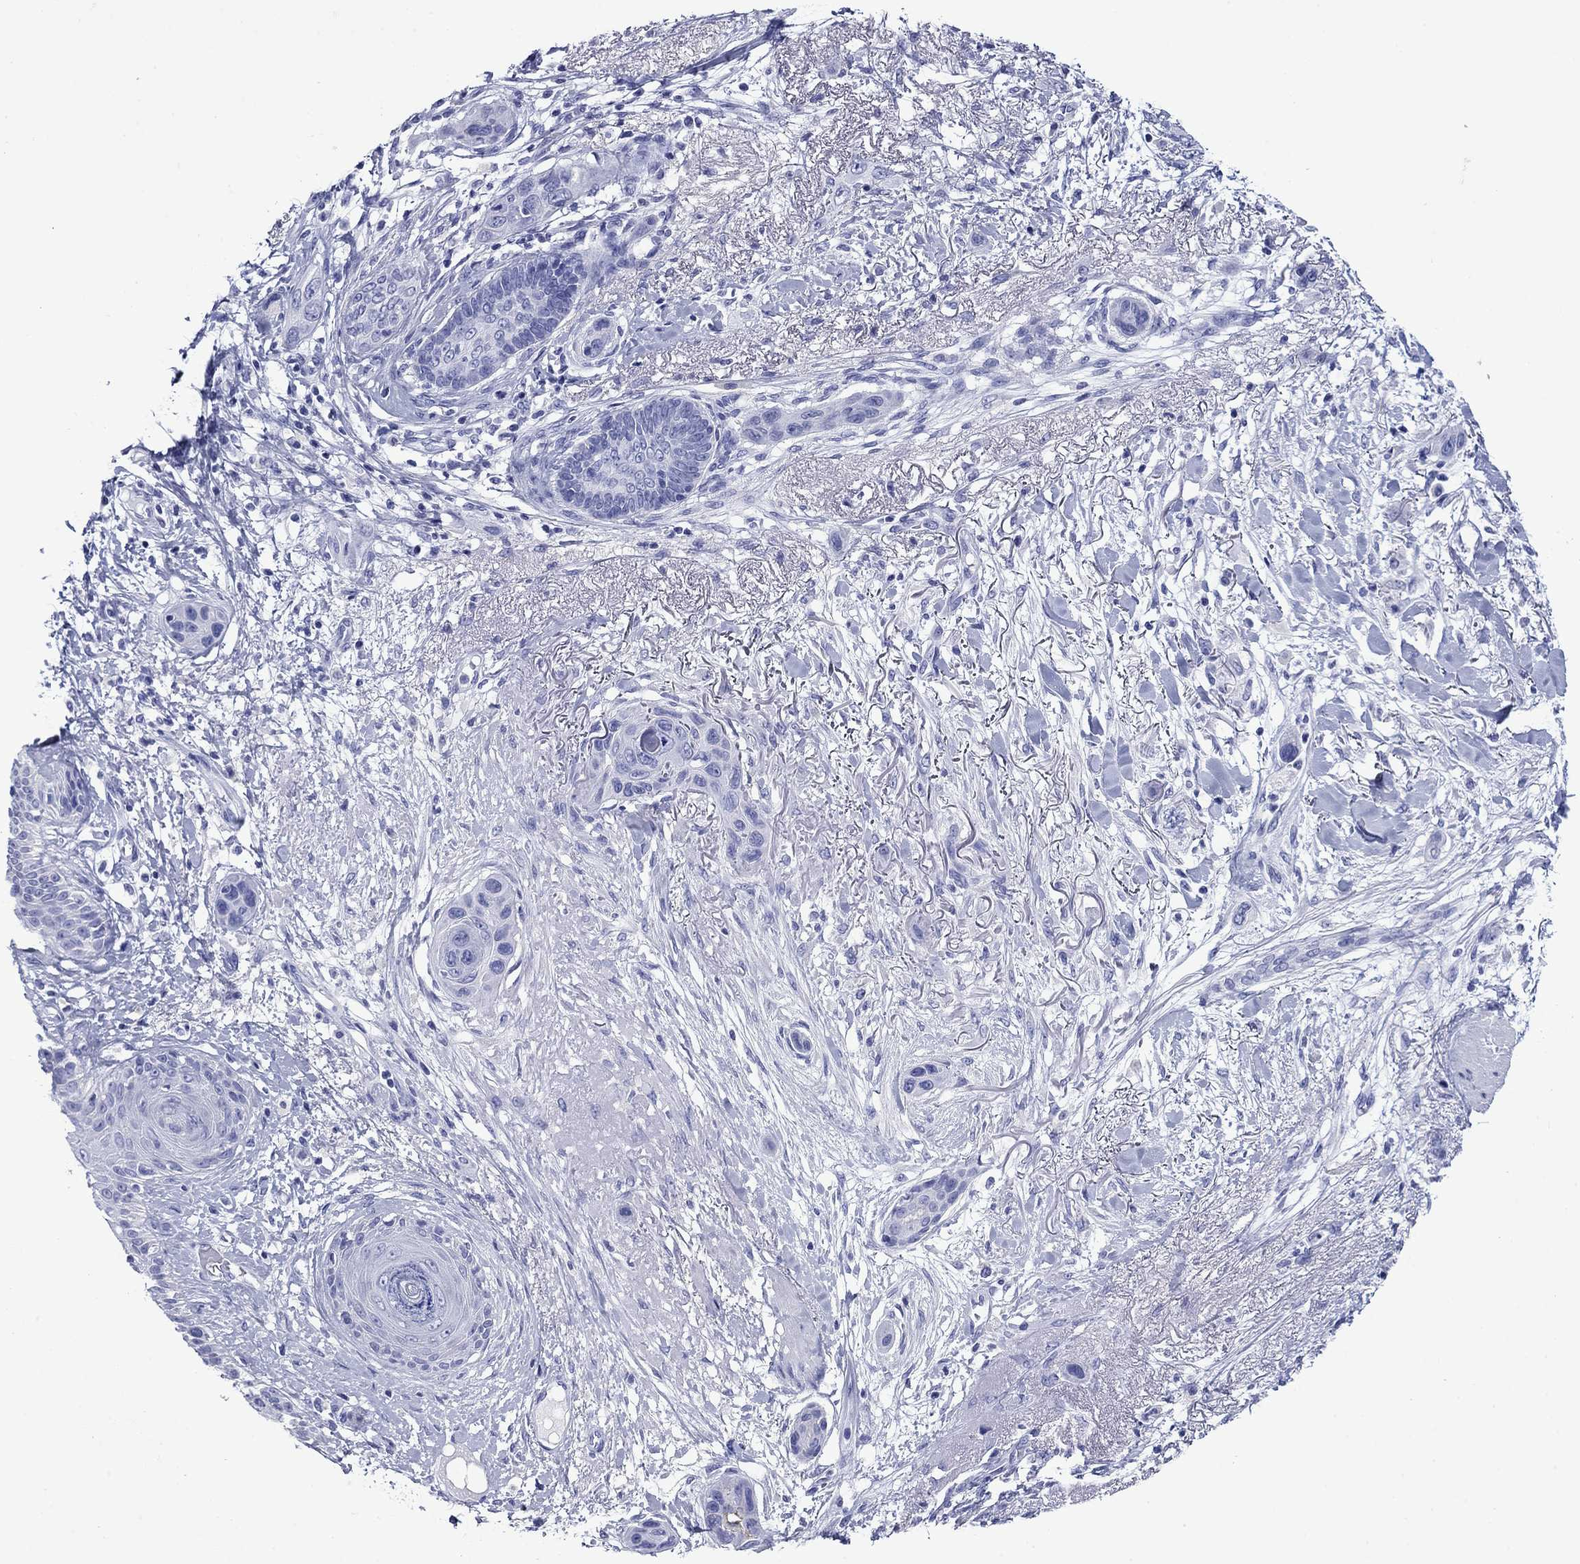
{"staining": {"intensity": "negative", "quantity": "none", "location": "none"}, "tissue": "skin cancer", "cell_type": "Tumor cells", "image_type": "cancer", "snomed": [{"axis": "morphology", "description": "Squamous cell carcinoma, NOS"}, {"axis": "topography", "description": "Skin"}], "caption": "Immunohistochemical staining of human skin squamous cell carcinoma demonstrates no significant expression in tumor cells. Brightfield microscopy of immunohistochemistry (IHC) stained with DAB (brown) and hematoxylin (blue), captured at high magnification.", "gene": "GIP", "patient": {"sex": "male", "age": 79}}